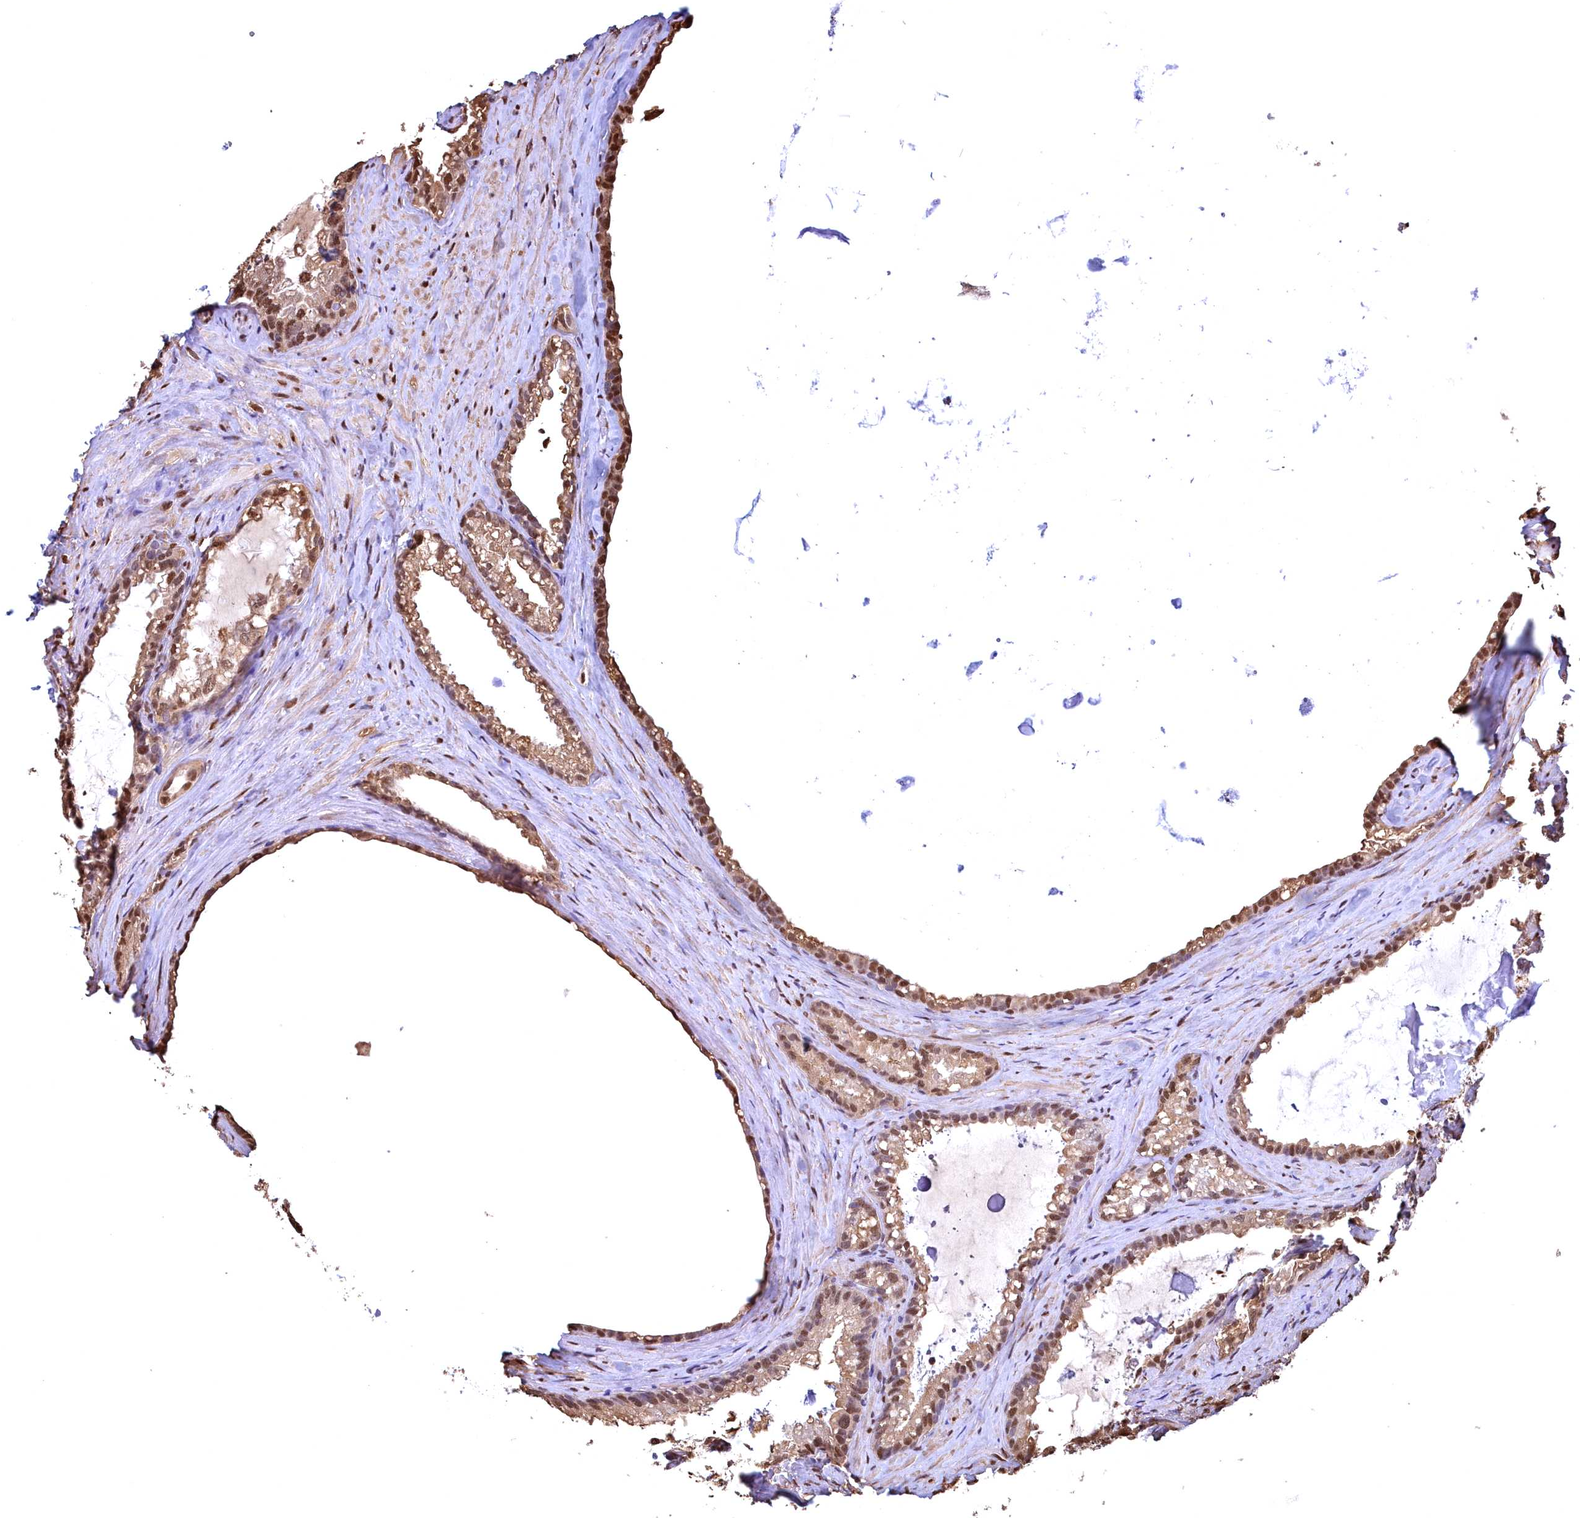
{"staining": {"intensity": "moderate", "quantity": ">75%", "location": "nuclear"}, "tissue": "seminal vesicle", "cell_type": "Glandular cells", "image_type": "normal", "snomed": [{"axis": "morphology", "description": "Normal tissue, NOS"}, {"axis": "topography", "description": "Prostate"}, {"axis": "topography", "description": "Seminal veicle"}], "caption": "The photomicrograph displays staining of normal seminal vesicle, revealing moderate nuclear protein expression (brown color) within glandular cells.", "gene": "GAPDH", "patient": {"sex": "male", "age": 79}}